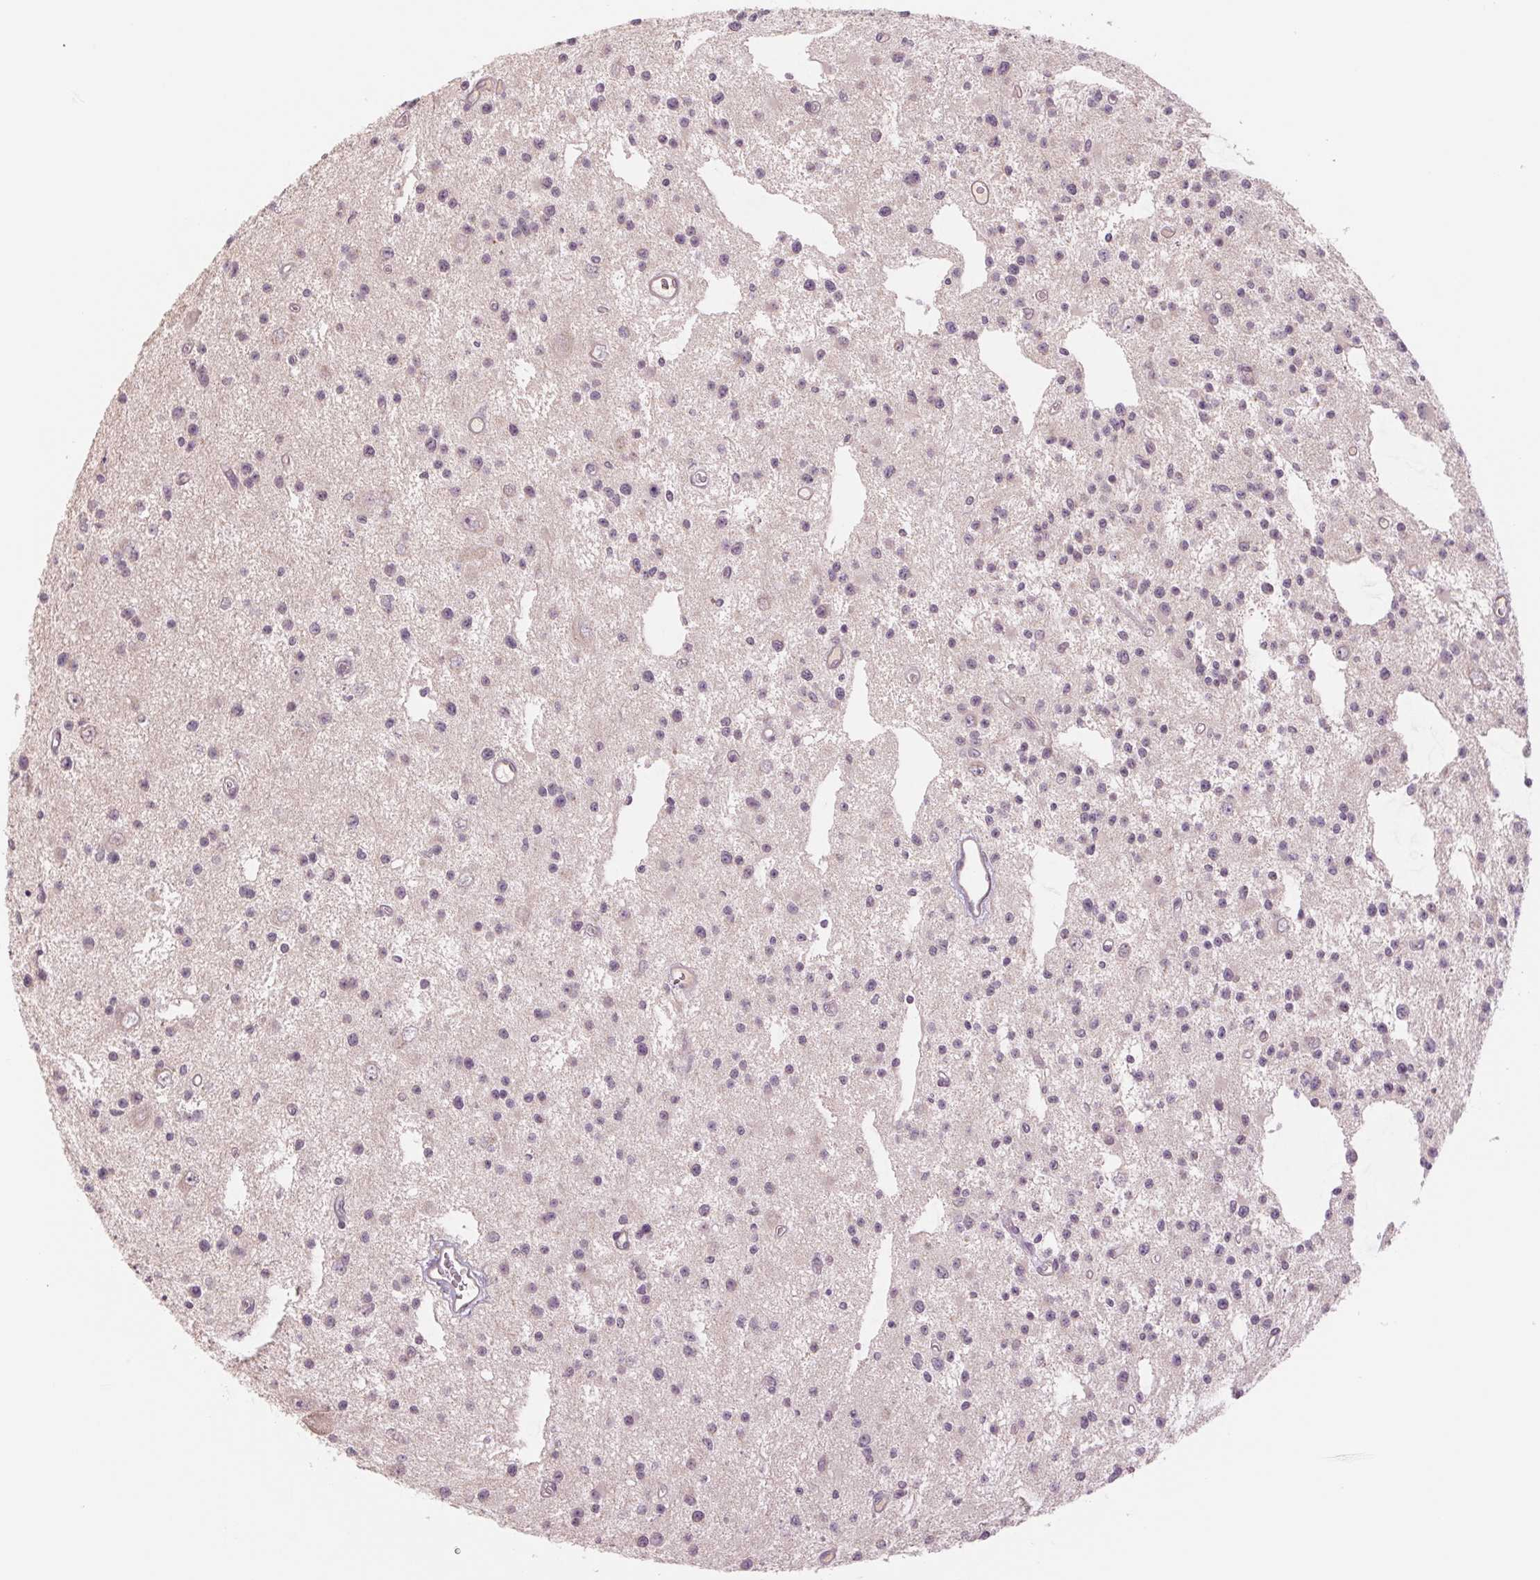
{"staining": {"intensity": "negative", "quantity": "none", "location": "none"}, "tissue": "glioma", "cell_type": "Tumor cells", "image_type": "cancer", "snomed": [{"axis": "morphology", "description": "Glioma, malignant, Low grade"}, {"axis": "topography", "description": "Brain"}], "caption": "Immunohistochemistry (IHC) micrograph of neoplastic tissue: human glioma stained with DAB demonstrates no significant protein expression in tumor cells.", "gene": "PPIA", "patient": {"sex": "male", "age": 43}}